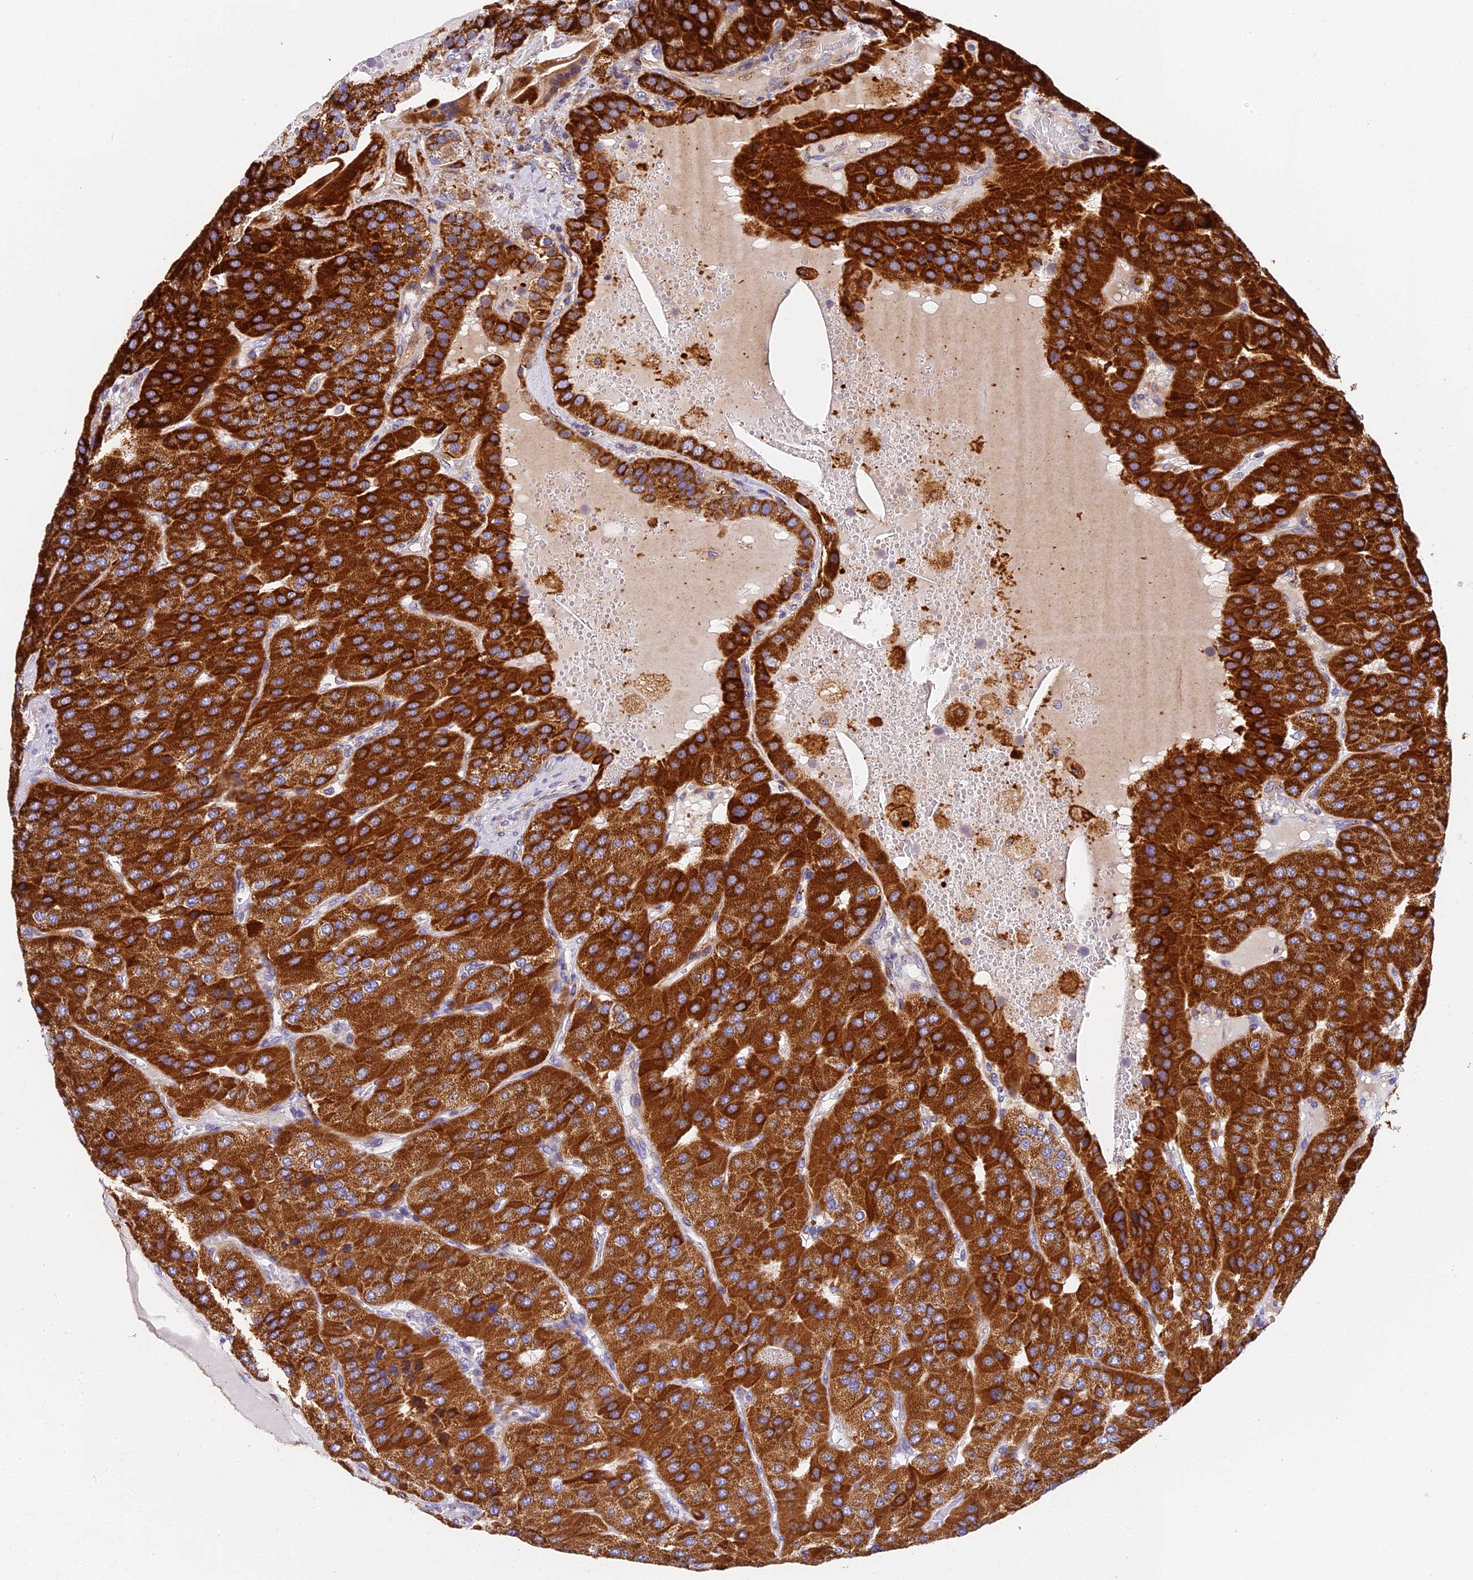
{"staining": {"intensity": "strong", "quantity": ">75%", "location": "cytoplasmic/membranous"}, "tissue": "parathyroid gland", "cell_type": "Glandular cells", "image_type": "normal", "snomed": [{"axis": "morphology", "description": "Normal tissue, NOS"}, {"axis": "morphology", "description": "Adenoma, NOS"}, {"axis": "topography", "description": "Parathyroid gland"}], "caption": "Immunohistochemical staining of unremarkable human parathyroid gland exhibits high levels of strong cytoplasmic/membranous staining in about >75% of glandular cells. The staining was performed using DAB to visualize the protein expression in brown, while the nuclei were stained in blue with hematoxylin (Magnification: 20x).", "gene": "MRAS", "patient": {"sex": "female", "age": 86}}